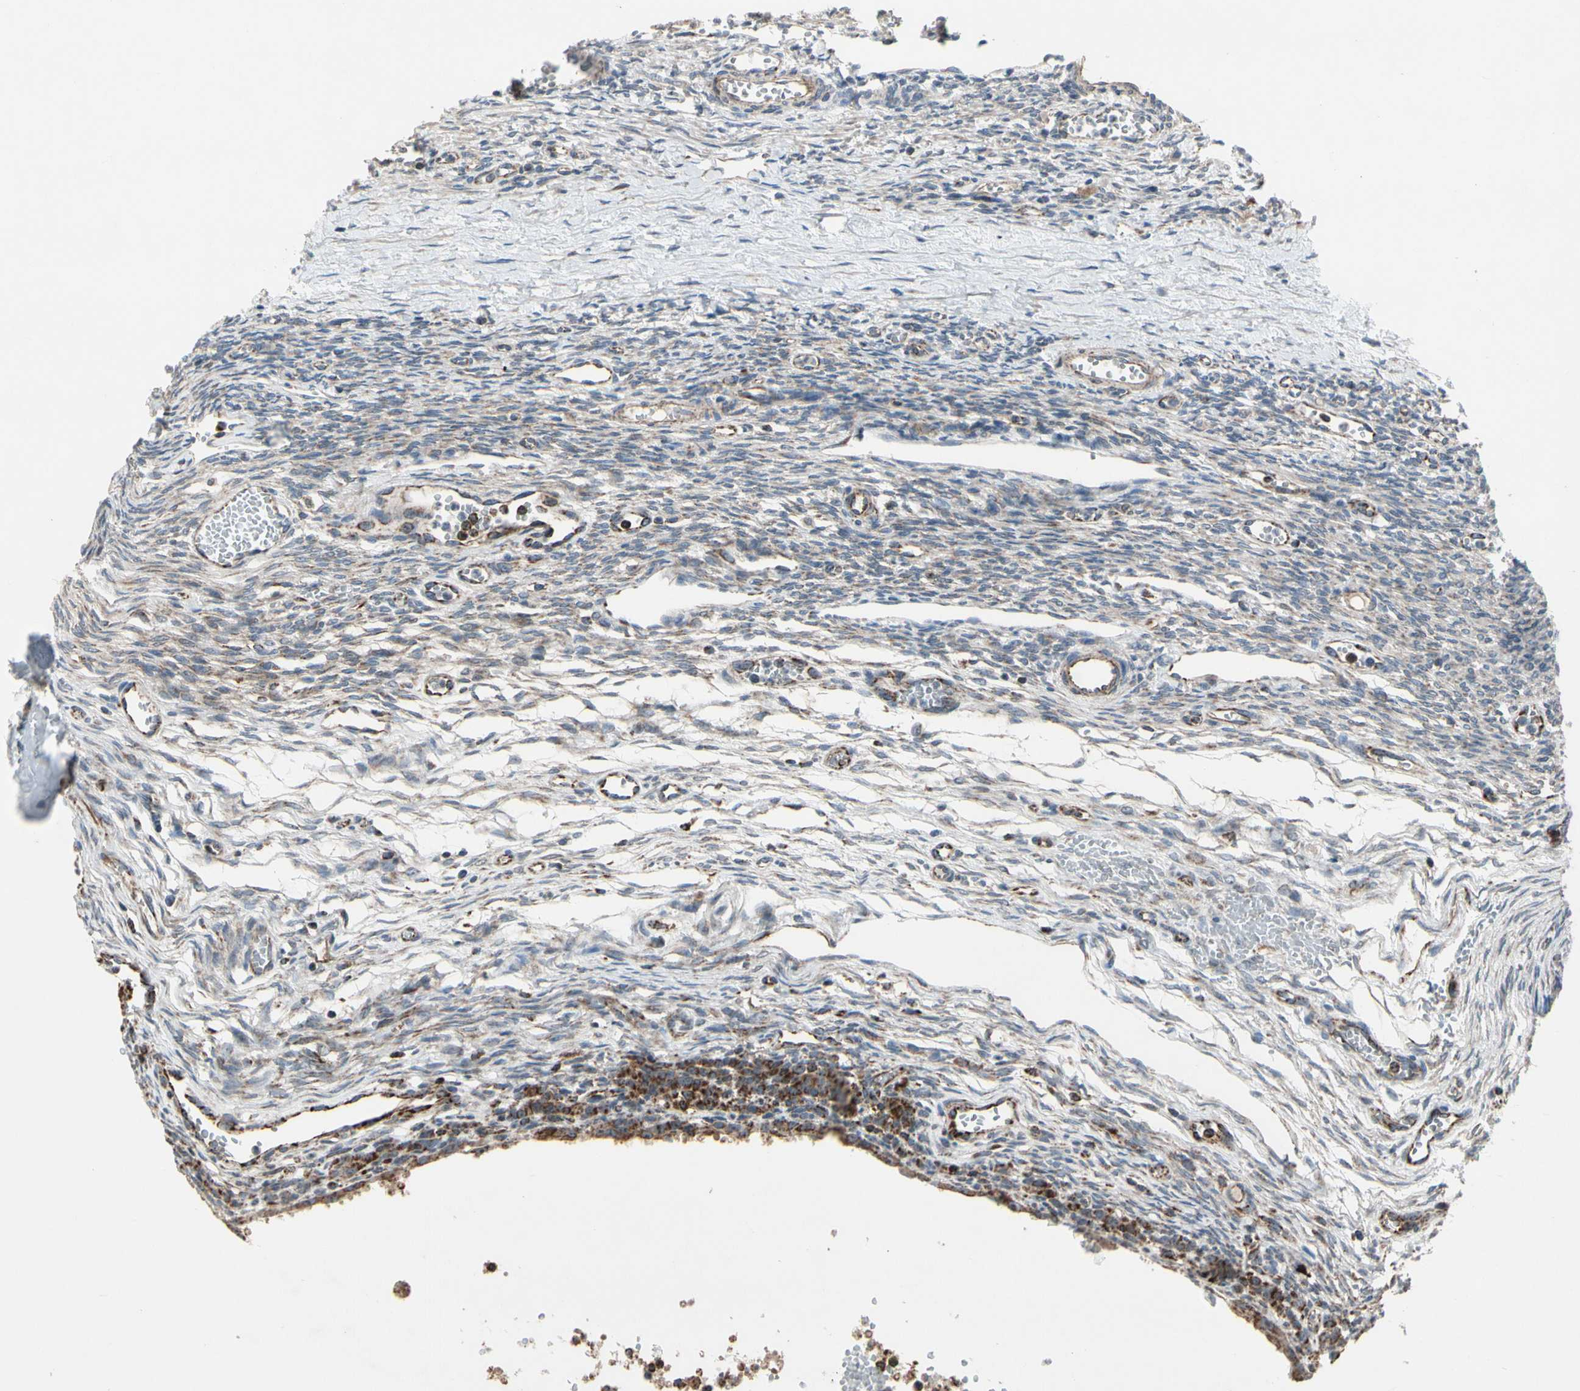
{"staining": {"intensity": "moderate", "quantity": ">75%", "location": "cytoplasmic/membranous"}, "tissue": "ovary", "cell_type": "Follicle cells", "image_type": "normal", "snomed": [{"axis": "morphology", "description": "Normal tissue, NOS"}, {"axis": "topography", "description": "Ovary"}], "caption": "Normal ovary reveals moderate cytoplasmic/membranous expression in about >75% of follicle cells, visualized by immunohistochemistry.", "gene": "CPT1A", "patient": {"sex": "female", "age": 33}}